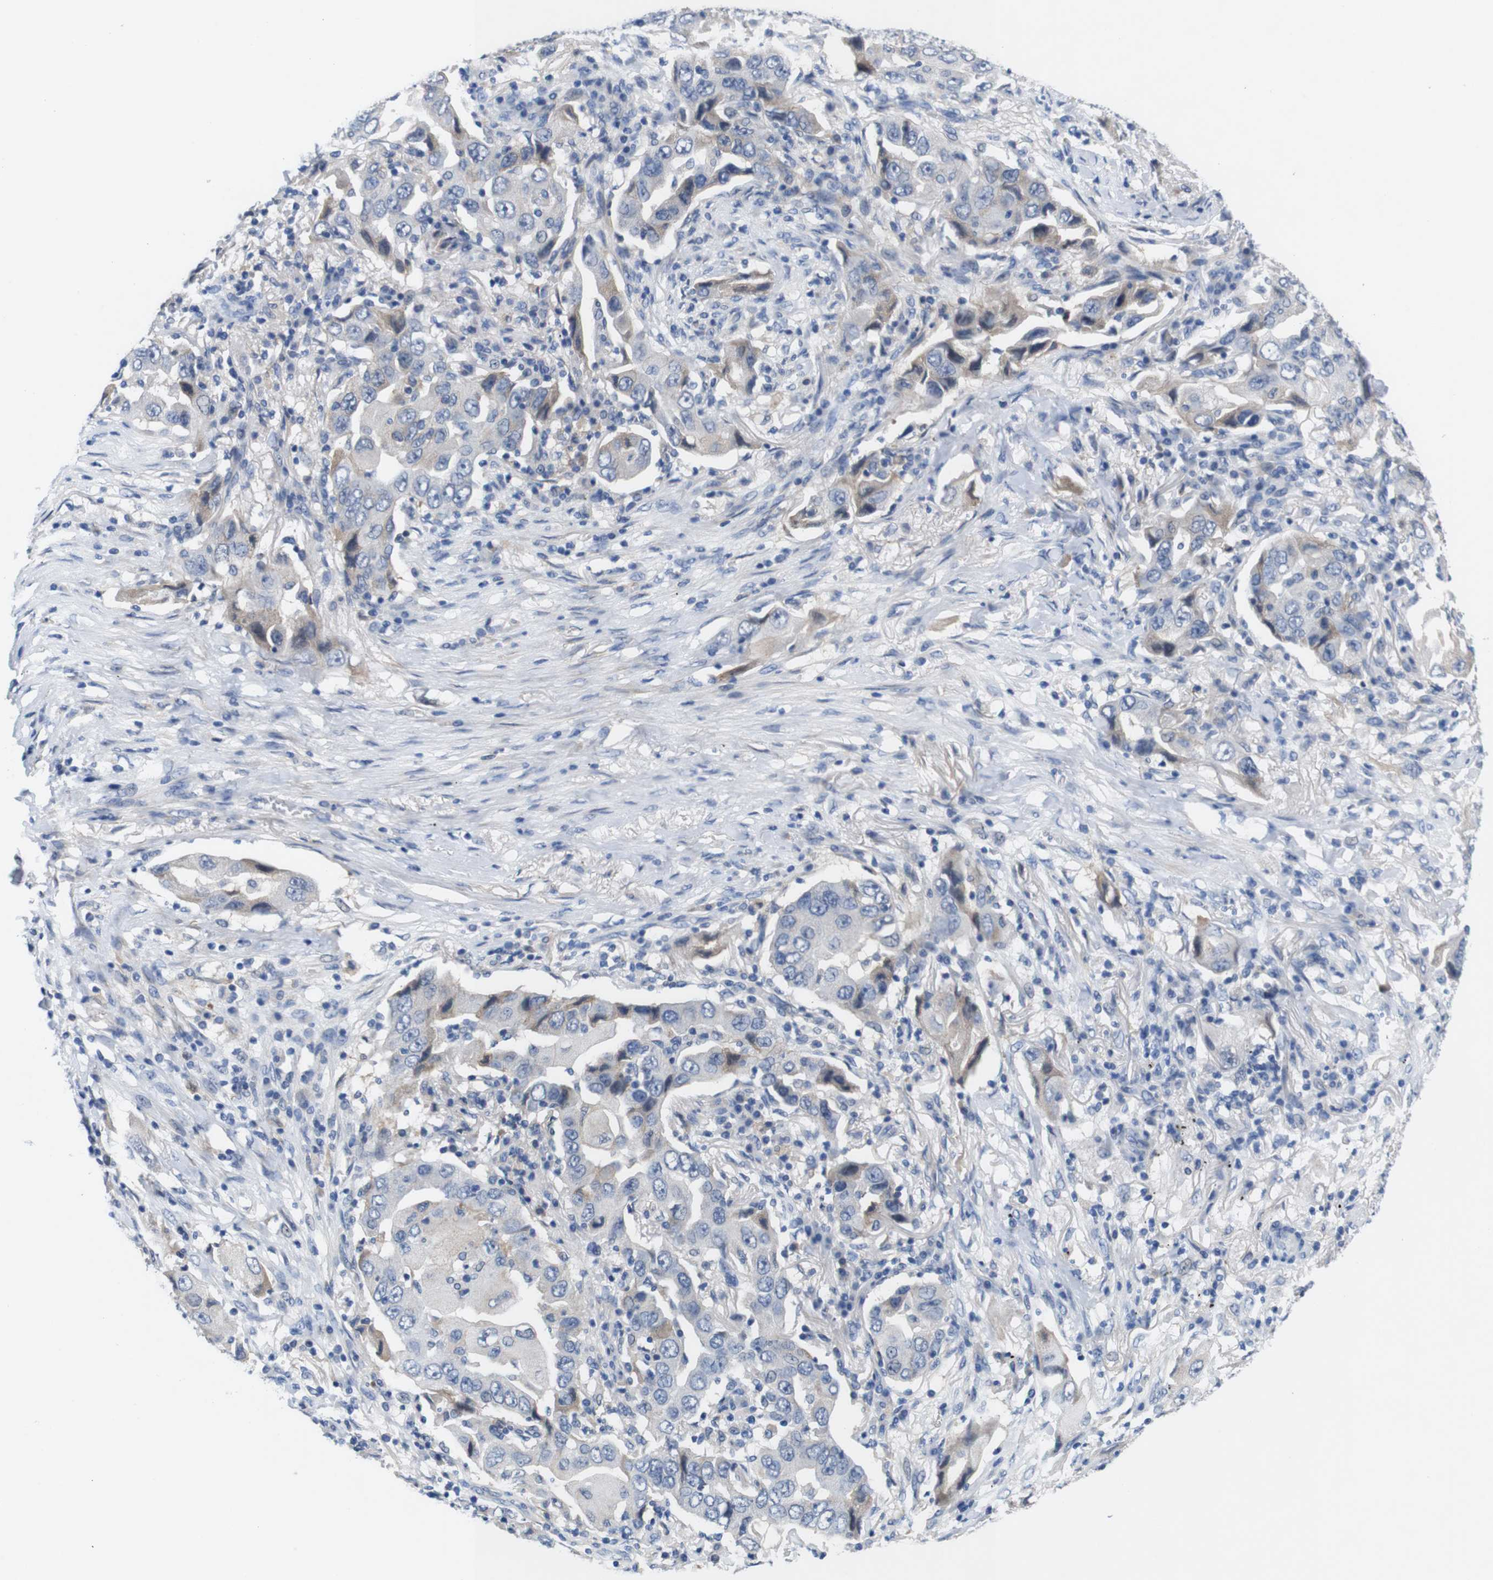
{"staining": {"intensity": "weak", "quantity": "<25%", "location": "cytoplasmic/membranous"}, "tissue": "lung cancer", "cell_type": "Tumor cells", "image_type": "cancer", "snomed": [{"axis": "morphology", "description": "Adenocarcinoma, NOS"}, {"axis": "topography", "description": "Lung"}], "caption": "Immunohistochemistry (IHC) image of neoplastic tissue: lung adenocarcinoma stained with DAB demonstrates no significant protein staining in tumor cells. (IHC, brightfield microscopy, high magnification).", "gene": "C1RL", "patient": {"sex": "female", "age": 65}}